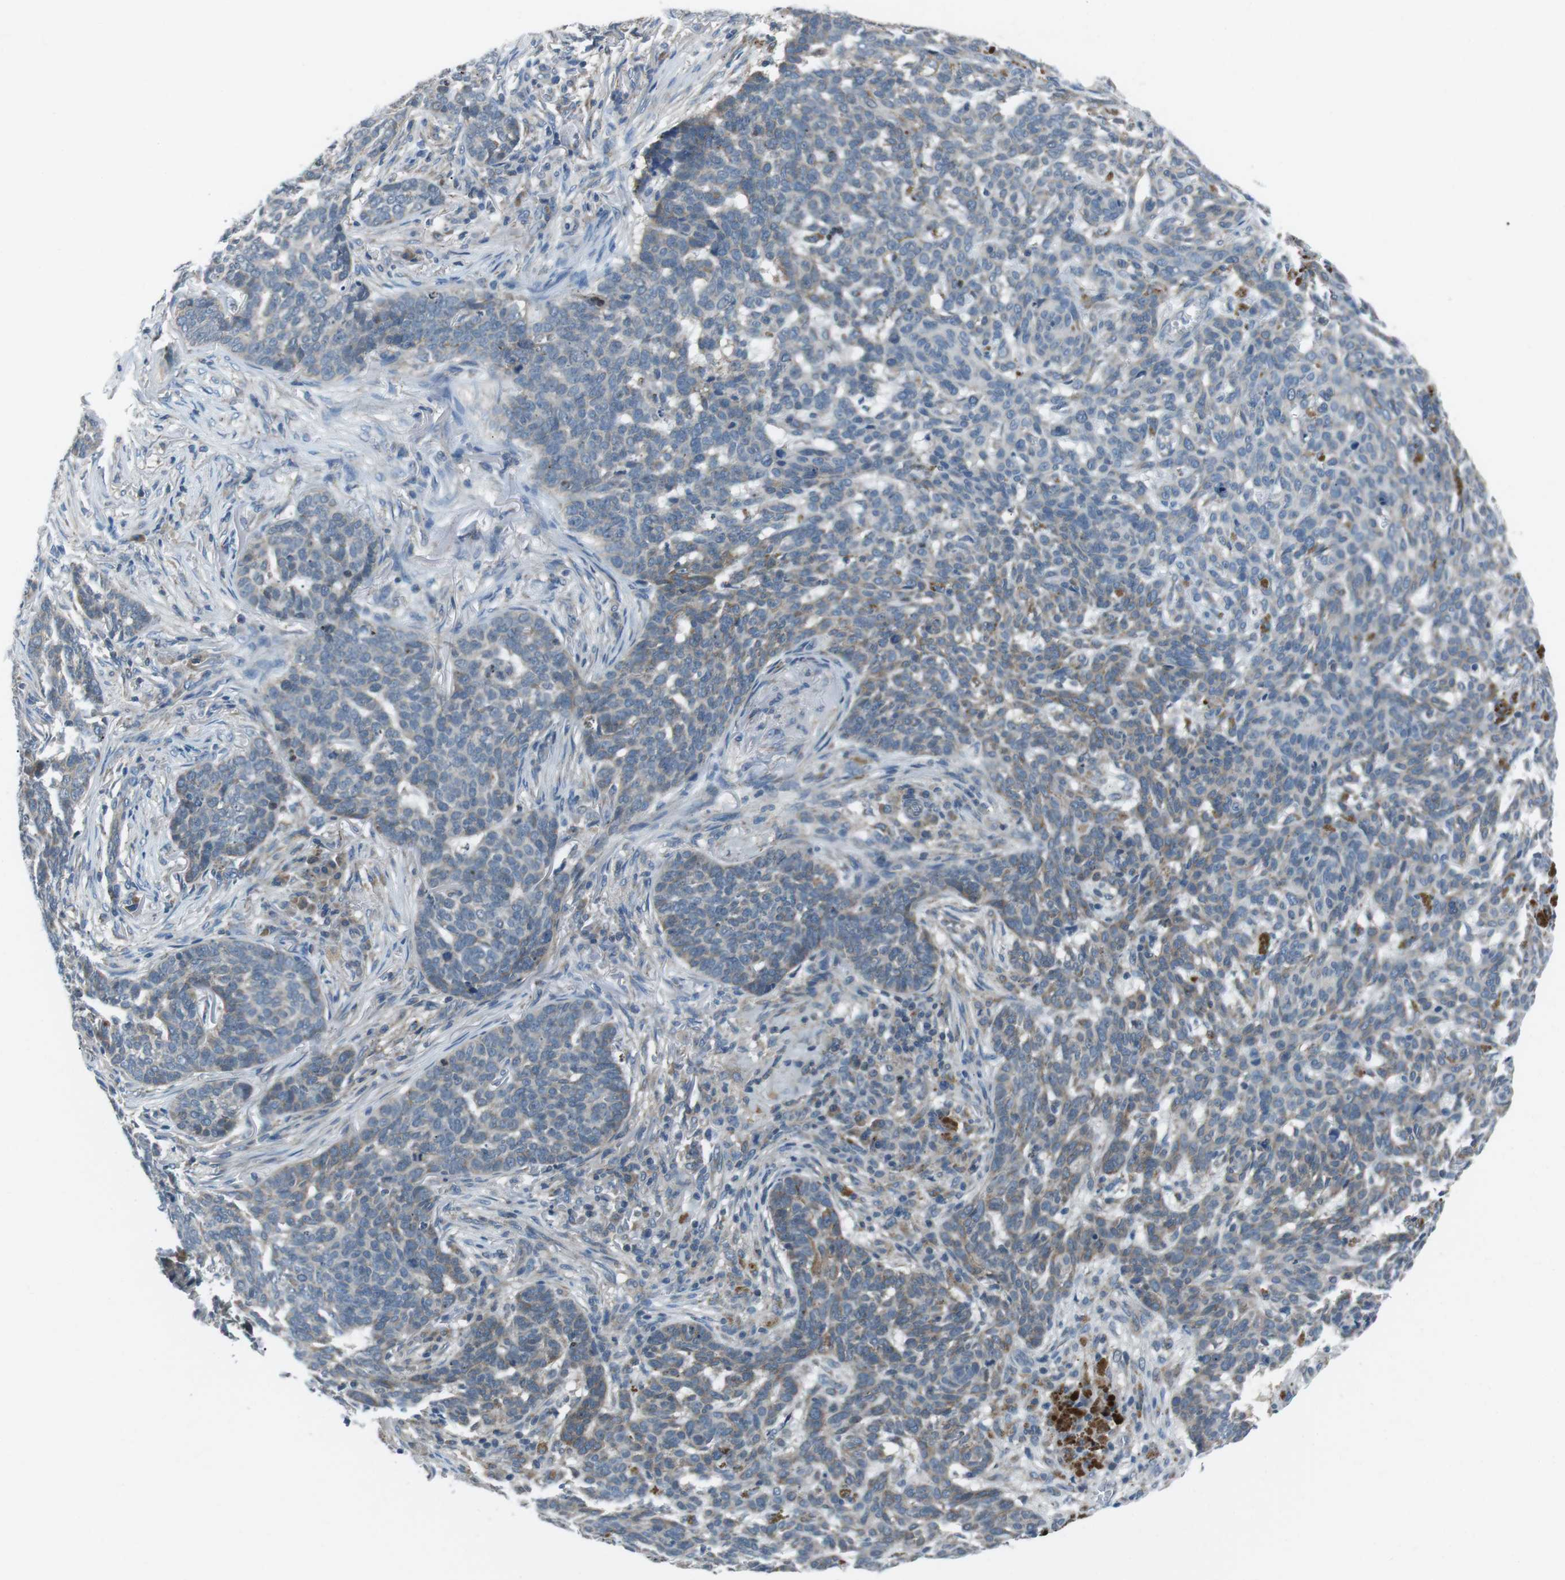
{"staining": {"intensity": "weak", "quantity": "<25%", "location": "cytoplasmic/membranous"}, "tissue": "skin cancer", "cell_type": "Tumor cells", "image_type": "cancer", "snomed": [{"axis": "morphology", "description": "Basal cell carcinoma"}, {"axis": "topography", "description": "Skin"}], "caption": "Basal cell carcinoma (skin) stained for a protein using immunohistochemistry displays no positivity tumor cells.", "gene": "FAM3B", "patient": {"sex": "male", "age": 85}}